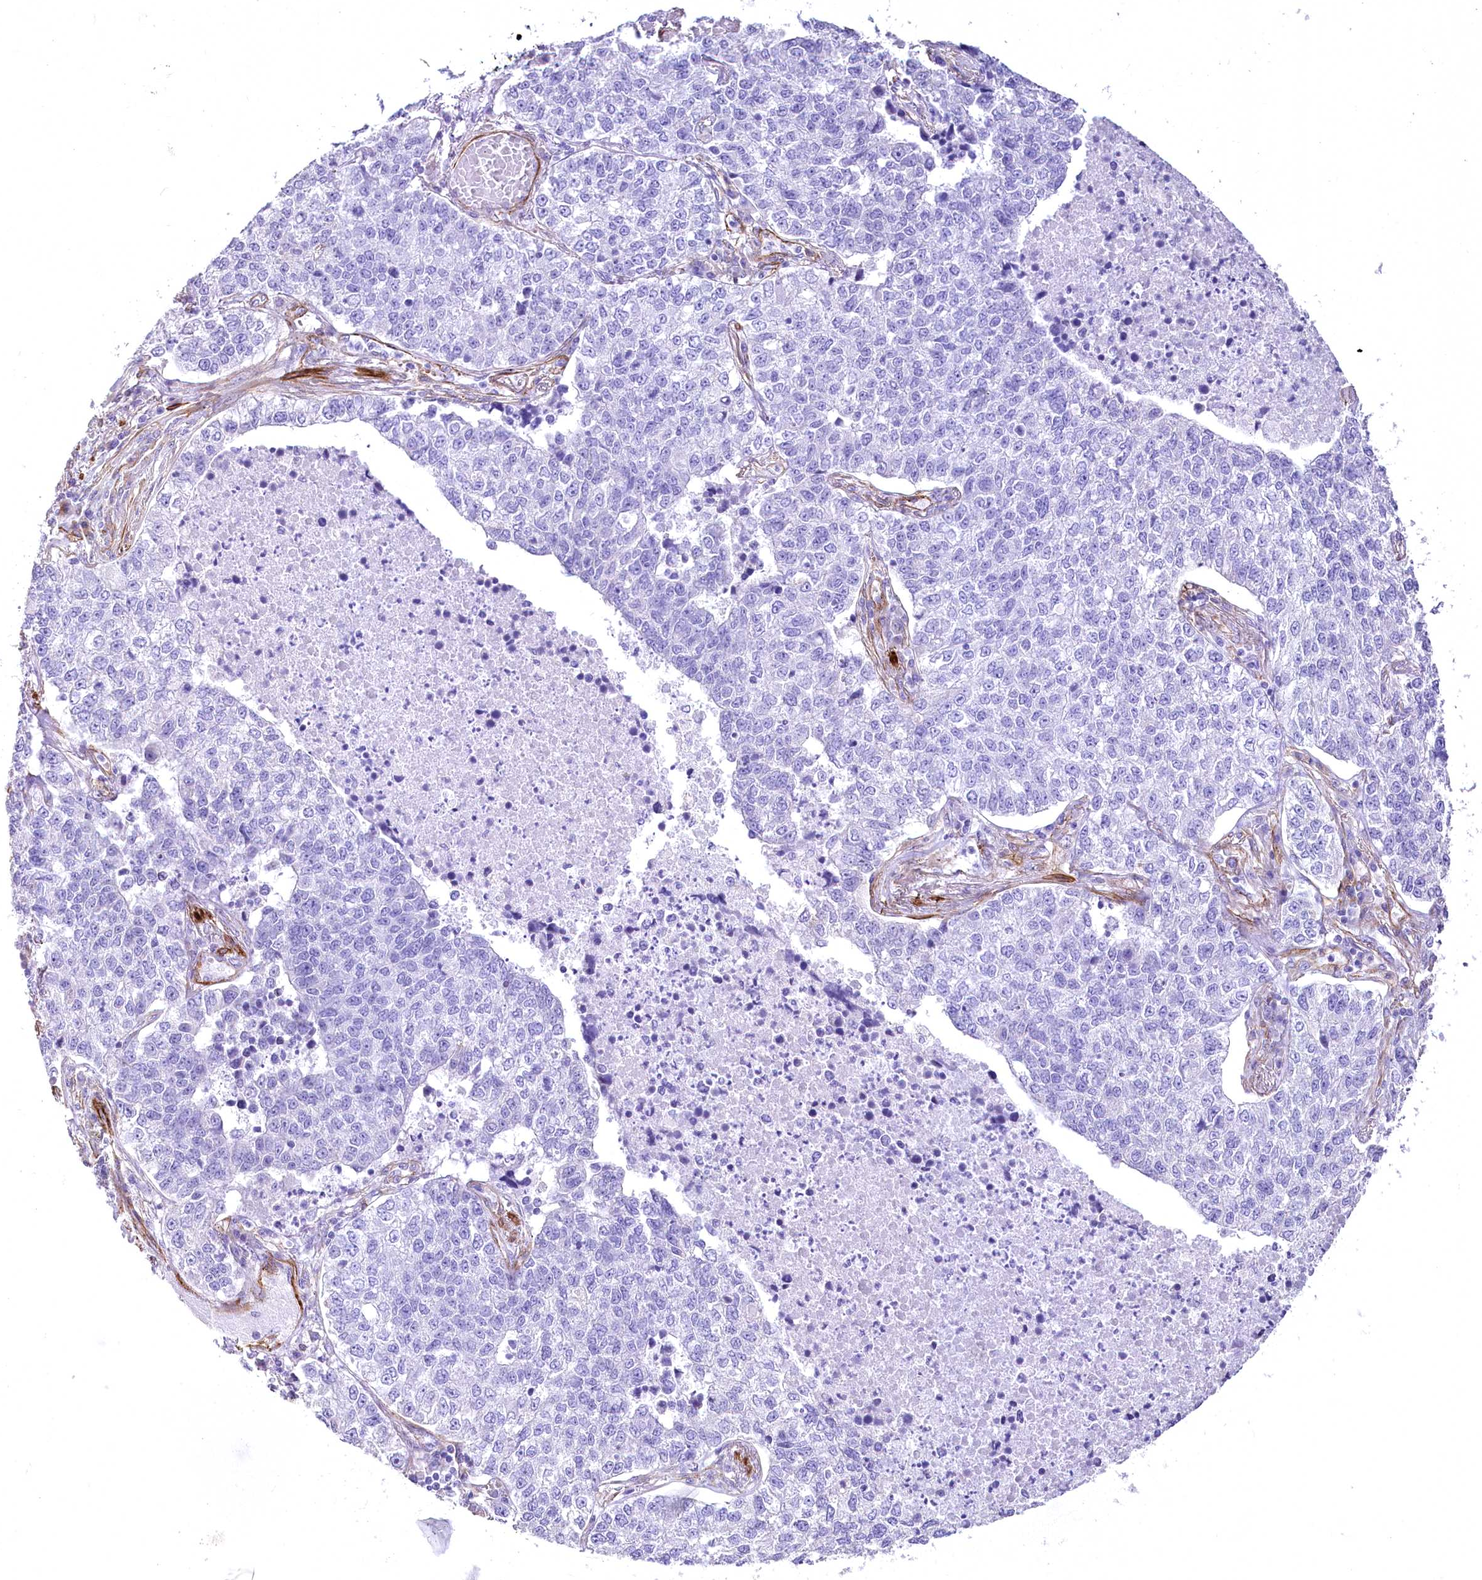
{"staining": {"intensity": "negative", "quantity": "none", "location": "none"}, "tissue": "lung cancer", "cell_type": "Tumor cells", "image_type": "cancer", "snomed": [{"axis": "morphology", "description": "Adenocarcinoma, NOS"}, {"axis": "topography", "description": "Lung"}], "caption": "Protein analysis of adenocarcinoma (lung) exhibits no significant staining in tumor cells.", "gene": "SYNPO2", "patient": {"sex": "male", "age": 49}}